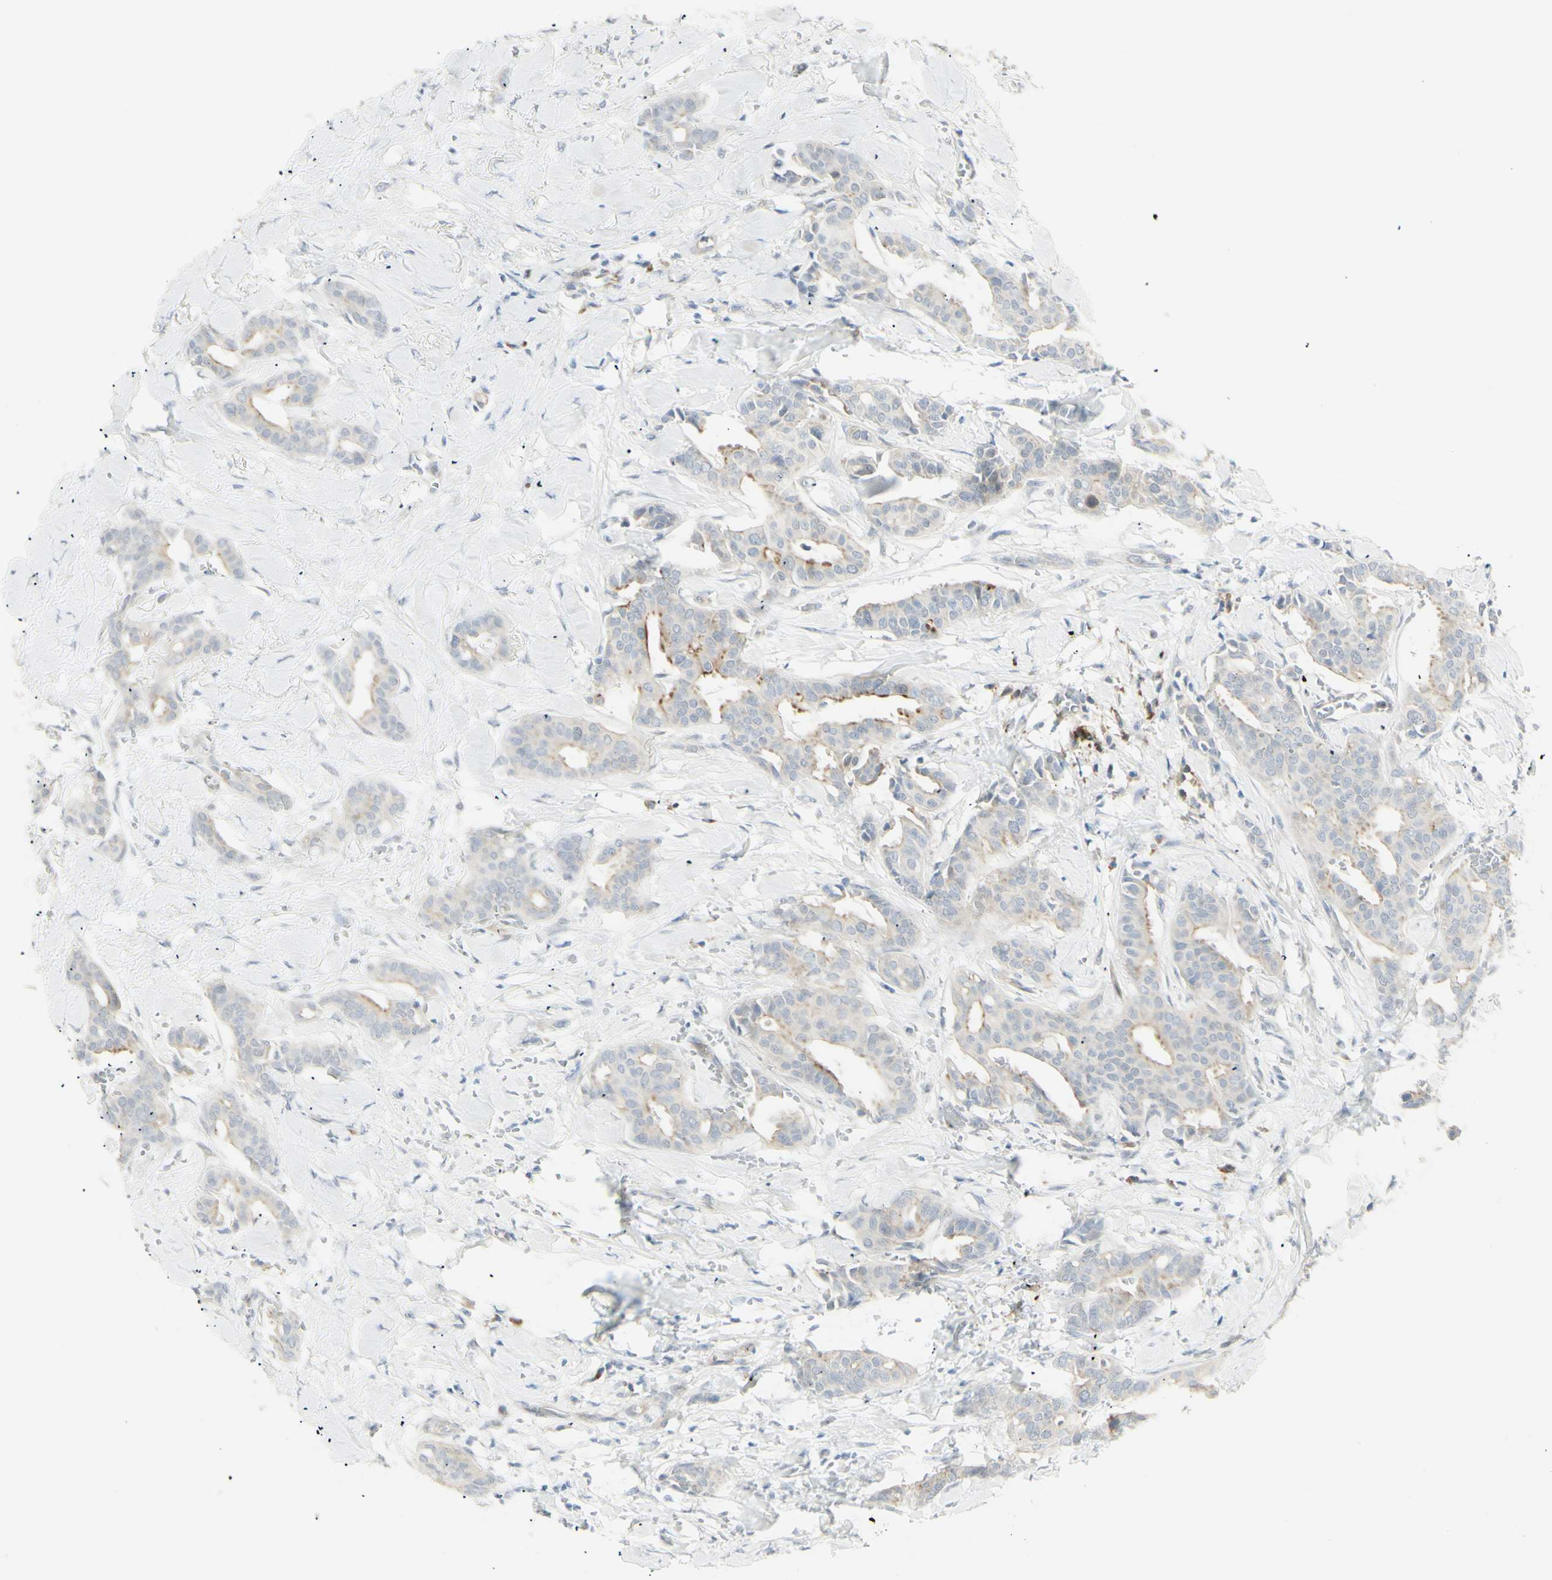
{"staining": {"intensity": "moderate", "quantity": "25%-75%", "location": "cytoplasmic/membranous"}, "tissue": "head and neck cancer", "cell_type": "Tumor cells", "image_type": "cancer", "snomed": [{"axis": "morphology", "description": "Adenocarcinoma, NOS"}, {"axis": "topography", "description": "Salivary gland"}, {"axis": "topography", "description": "Head-Neck"}], "caption": "Immunohistochemistry histopathology image of human head and neck cancer stained for a protein (brown), which exhibits medium levels of moderate cytoplasmic/membranous expression in approximately 25%-75% of tumor cells.", "gene": "NDST4", "patient": {"sex": "female", "age": 59}}